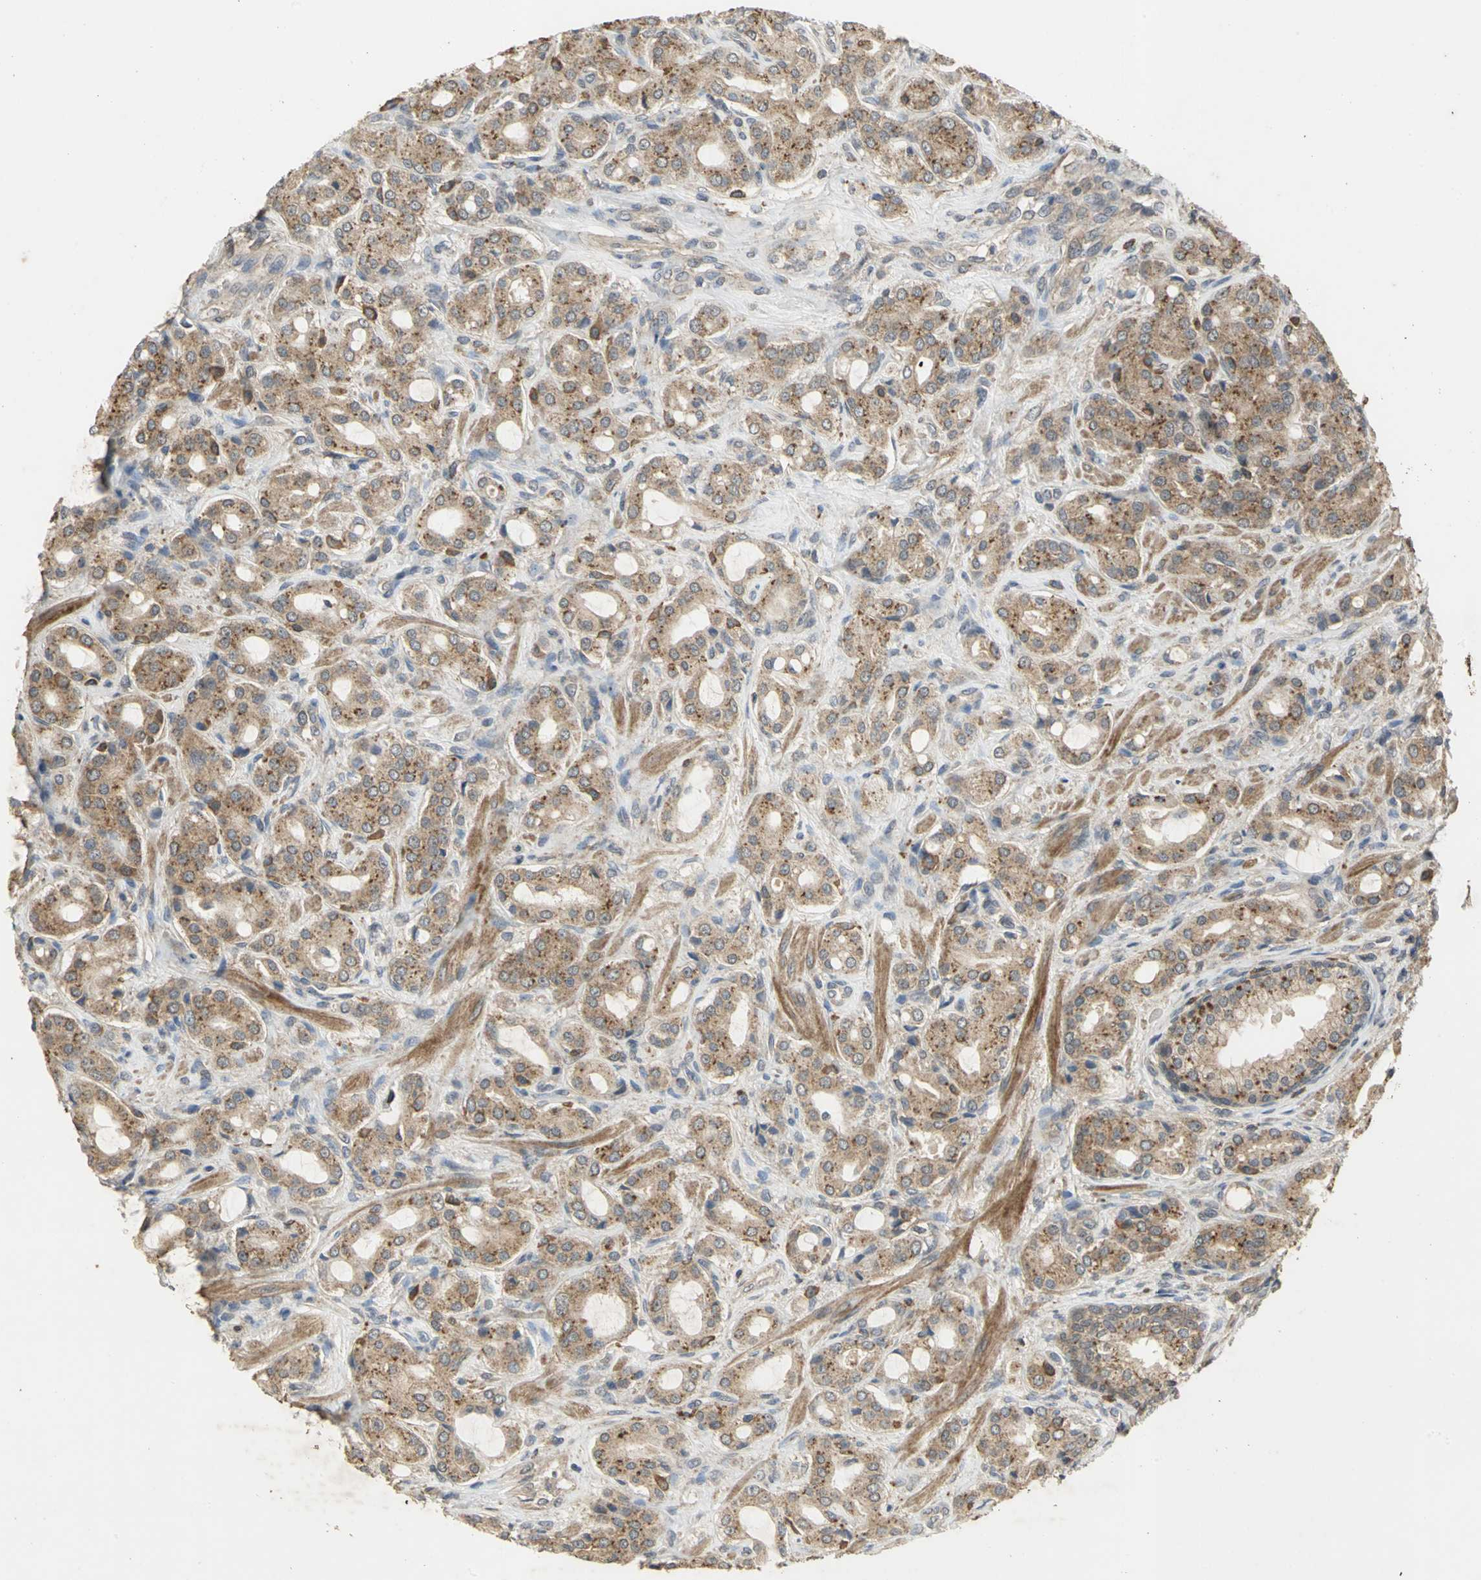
{"staining": {"intensity": "moderate", "quantity": ">75%", "location": "cytoplasmic/membranous"}, "tissue": "prostate cancer", "cell_type": "Tumor cells", "image_type": "cancer", "snomed": [{"axis": "morphology", "description": "Adenocarcinoma, High grade"}, {"axis": "topography", "description": "Prostate"}], "caption": "IHC histopathology image of neoplastic tissue: prostate cancer (high-grade adenocarcinoma) stained using immunohistochemistry displays medium levels of moderate protein expression localized specifically in the cytoplasmic/membranous of tumor cells, appearing as a cytoplasmic/membranous brown color.", "gene": "KEAP1", "patient": {"sex": "male", "age": 72}}